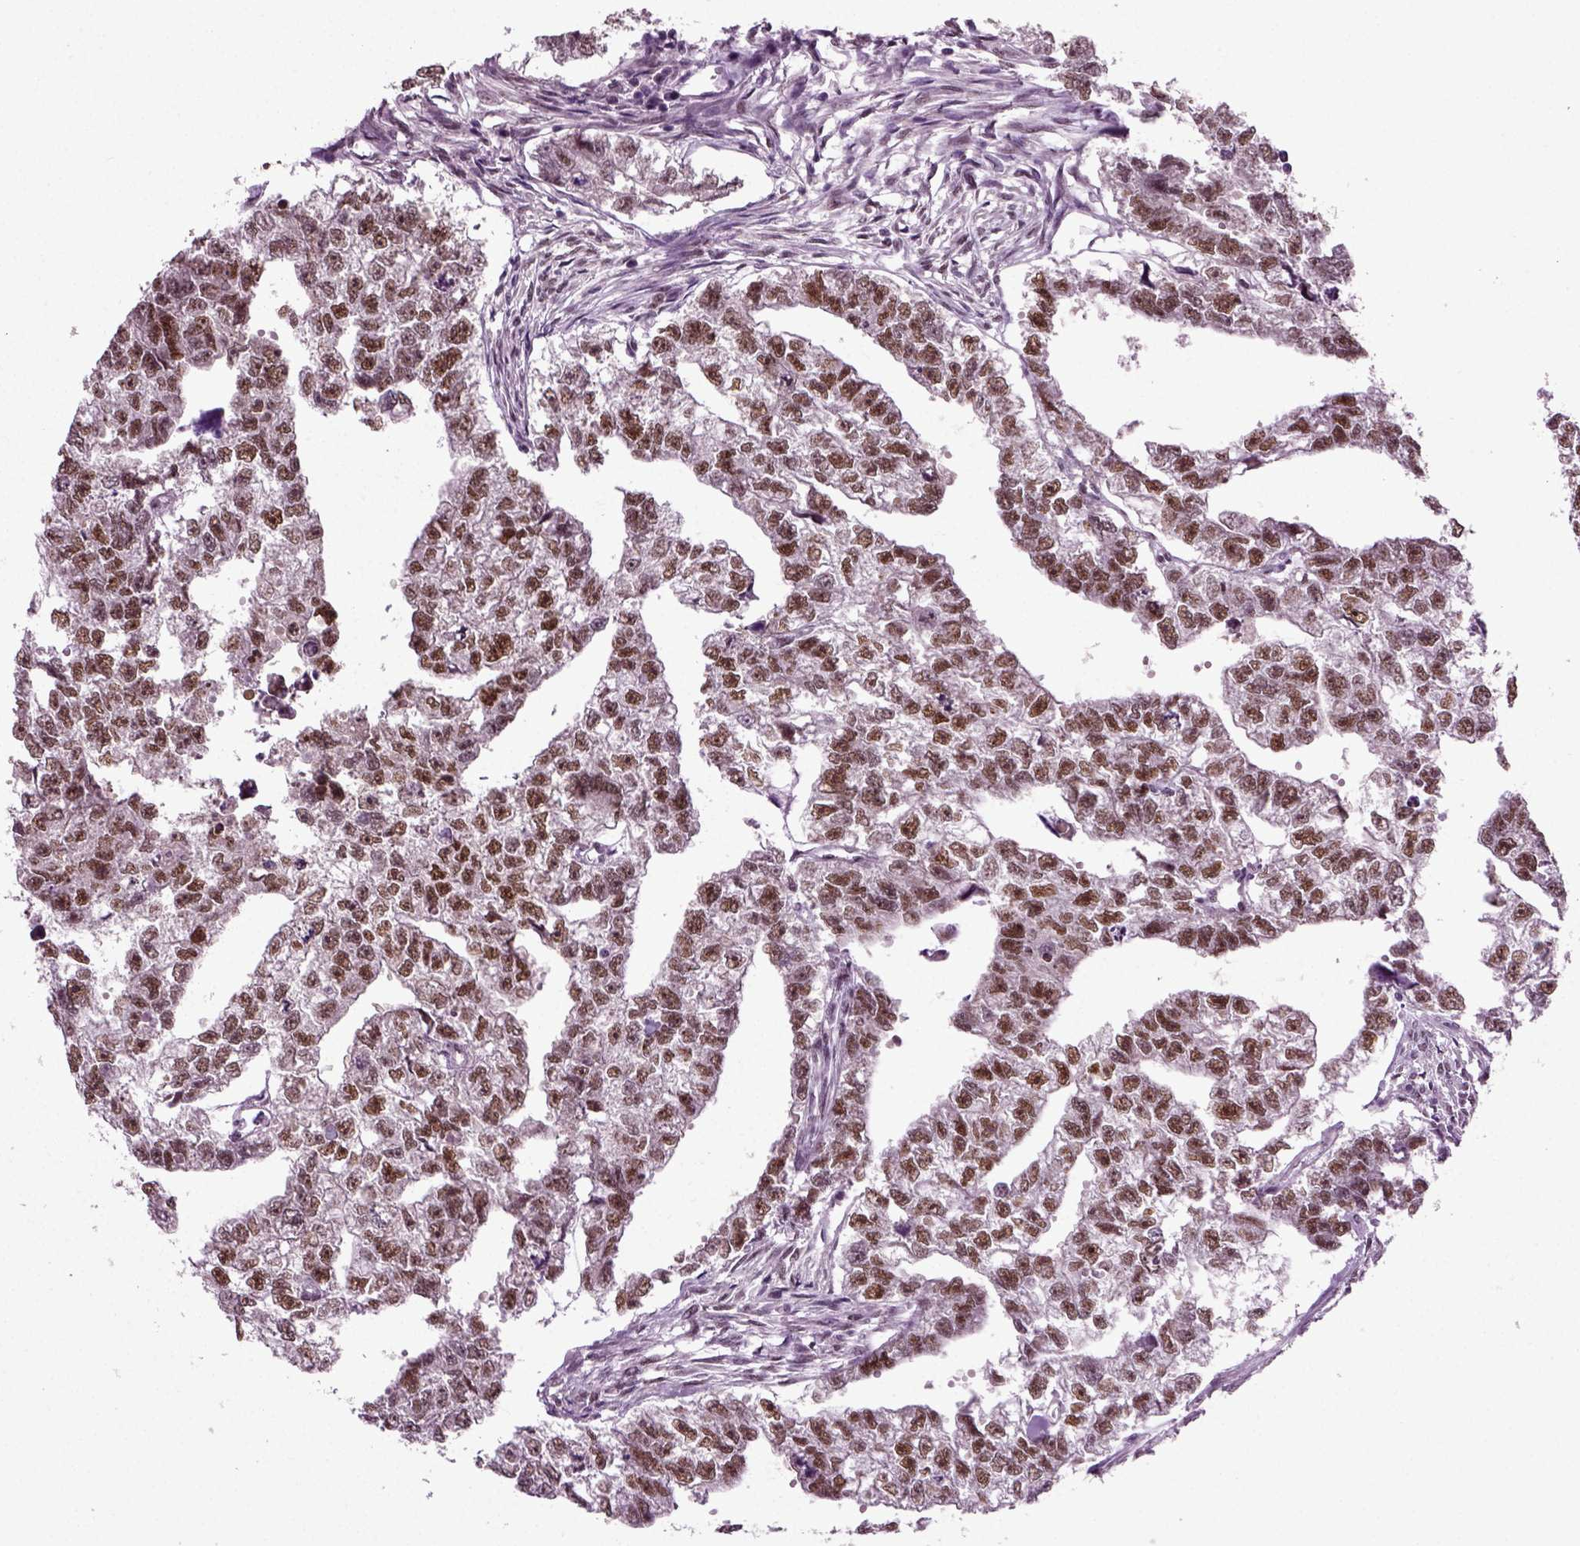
{"staining": {"intensity": "strong", "quantity": "25%-75%", "location": "nuclear"}, "tissue": "testis cancer", "cell_type": "Tumor cells", "image_type": "cancer", "snomed": [{"axis": "morphology", "description": "Carcinoma, Embryonal, NOS"}, {"axis": "morphology", "description": "Teratoma, malignant, NOS"}, {"axis": "topography", "description": "Testis"}], "caption": "The histopathology image displays a brown stain indicating the presence of a protein in the nuclear of tumor cells in teratoma (malignant) (testis).", "gene": "RCOR3", "patient": {"sex": "male", "age": 44}}